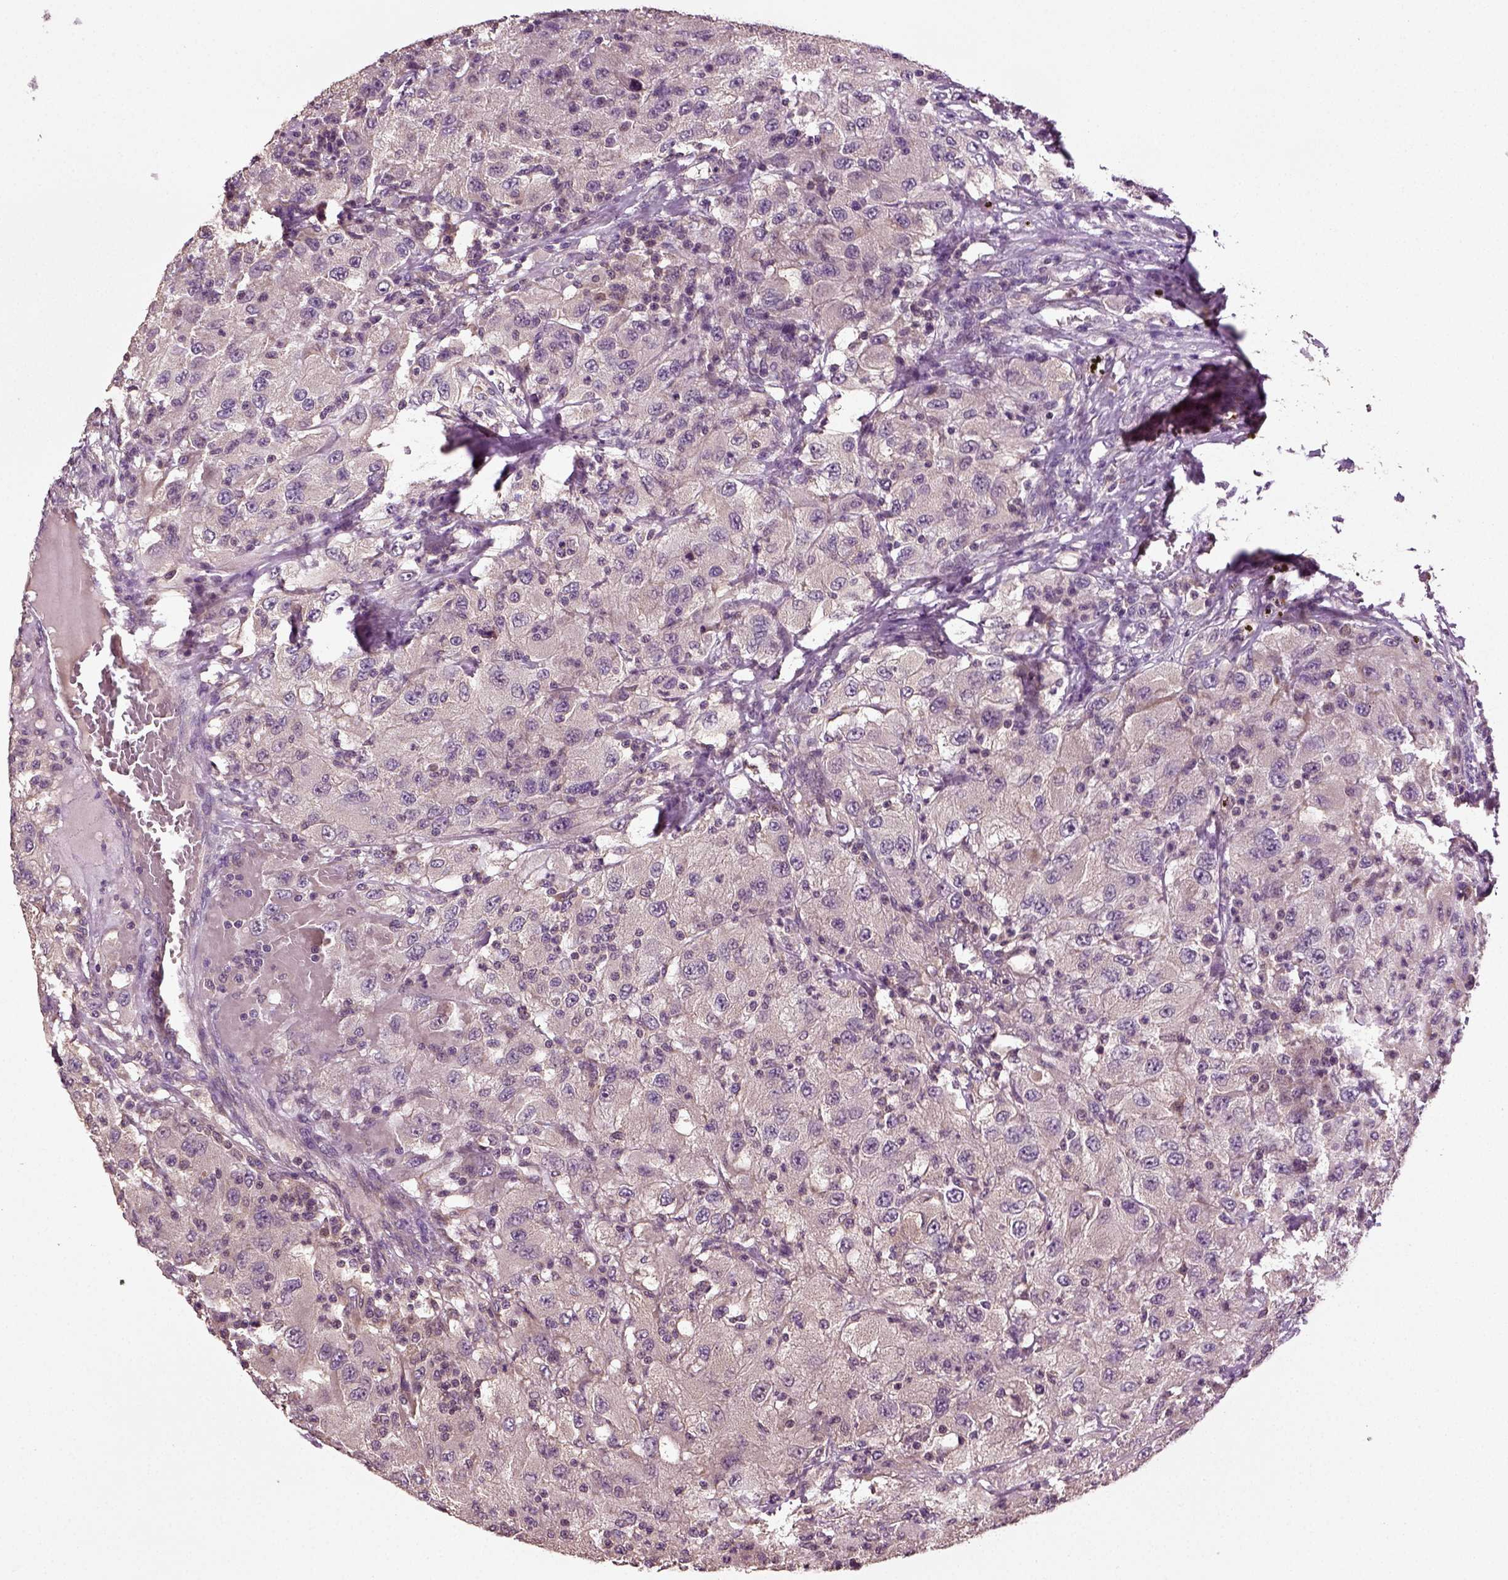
{"staining": {"intensity": "negative", "quantity": "none", "location": "none"}, "tissue": "renal cancer", "cell_type": "Tumor cells", "image_type": "cancer", "snomed": [{"axis": "morphology", "description": "Adenocarcinoma, NOS"}, {"axis": "topography", "description": "Kidney"}], "caption": "IHC micrograph of neoplastic tissue: renal cancer (adenocarcinoma) stained with DAB (3,3'-diaminobenzidine) shows no significant protein expression in tumor cells.", "gene": "ERV3-1", "patient": {"sex": "female", "age": 67}}